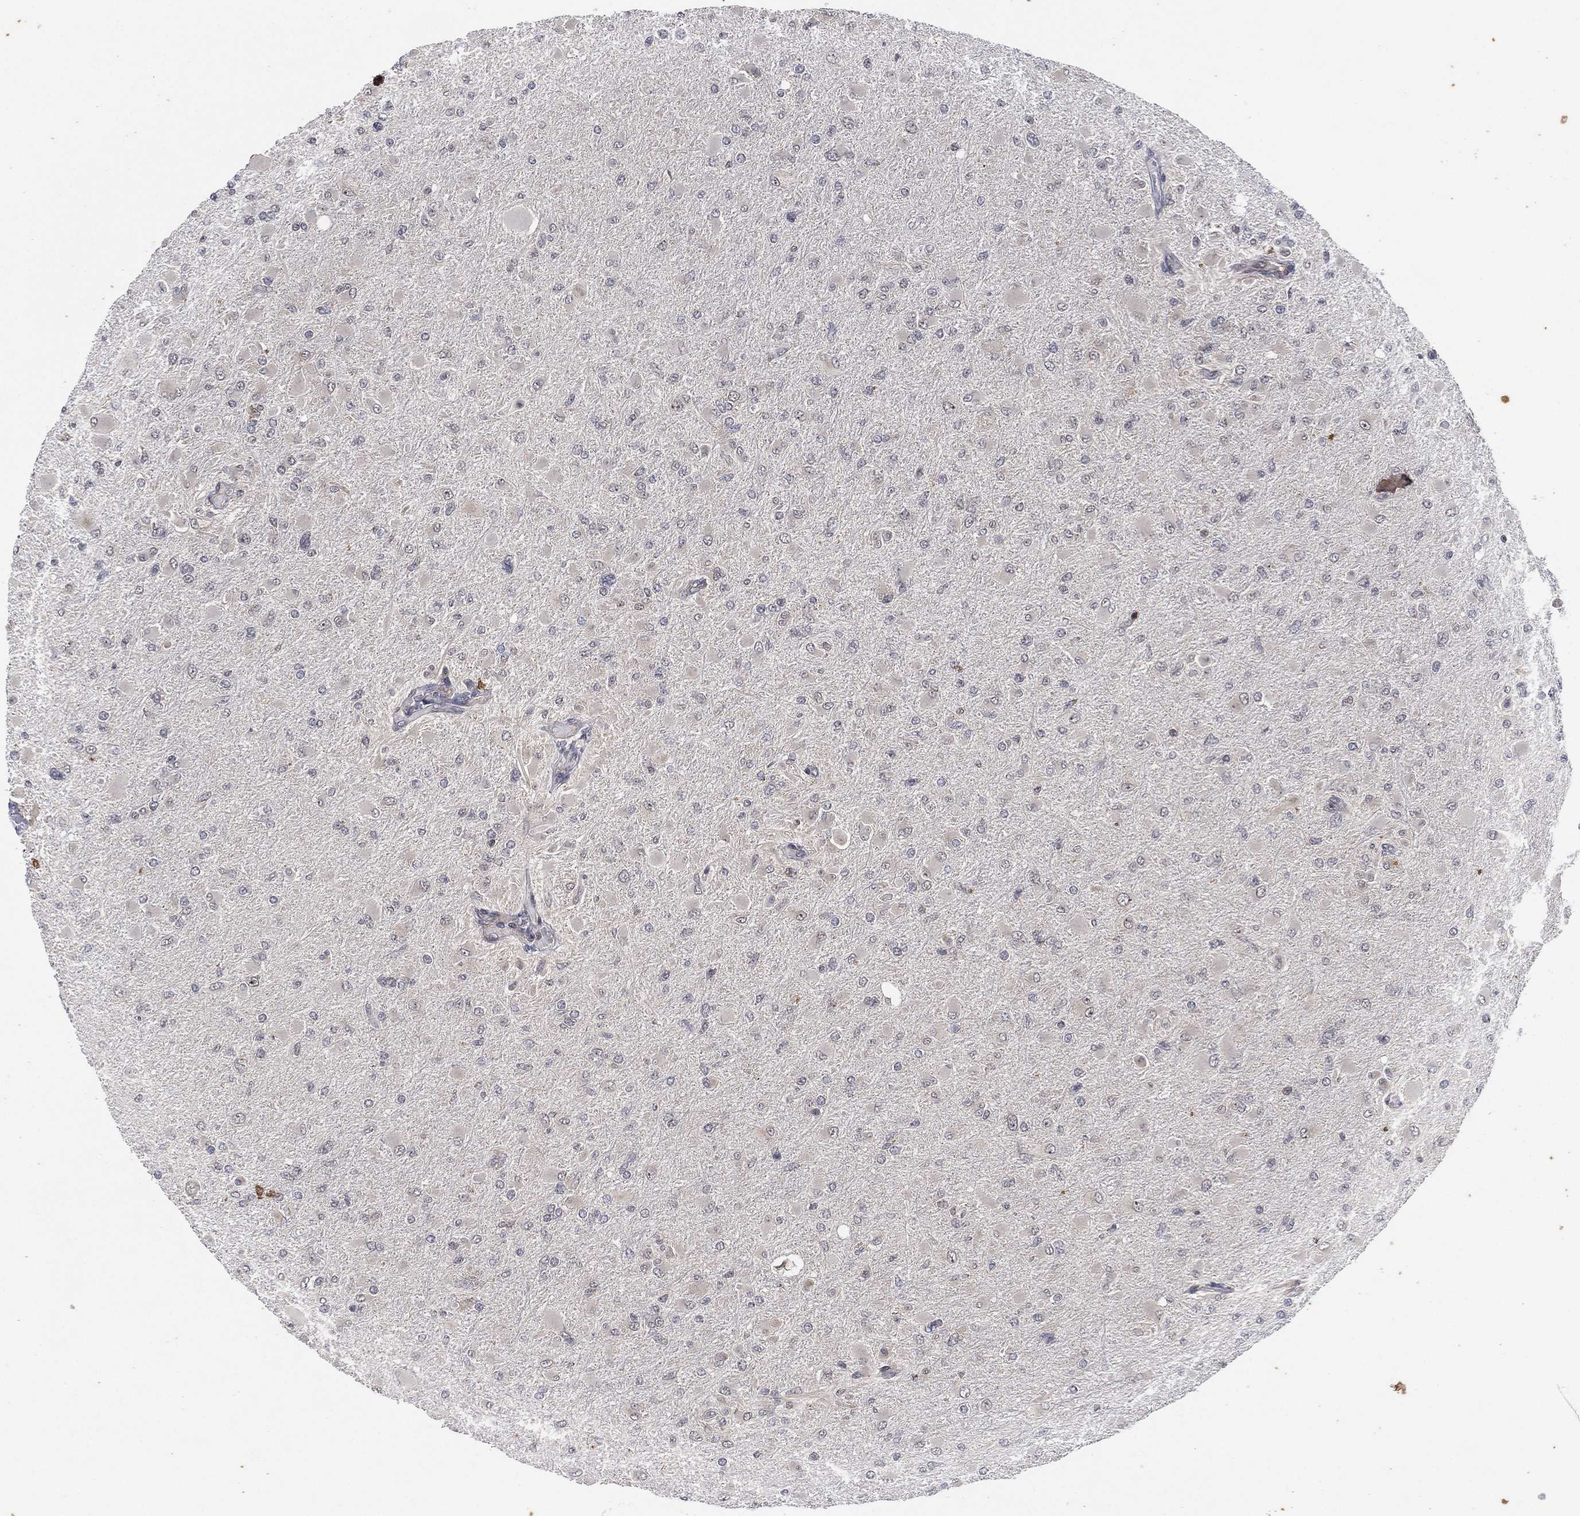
{"staining": {"intensity": "negative", "quantity": "none", "location": "none"}, "tissue": "glioma", "cell_type": "Tumor cells", "image_type": "cancer", "snomed": [{"axis": "morphology", "description": "Glioma, malignant, High grade"}, {"axis": "topography", "description": "Cerebral cortex"}], "caption": "An immunohistochemistry image of glioma is shown. There is no staining in tumor cells of glioma. The staining was performed using DAB to visualize the protein expression in brown, while the nuclei were stained in blue with hematoxylin (Magnification: 20x).", "gene": "TMCO1", "patient": {"sex": "female", "age": 36}}